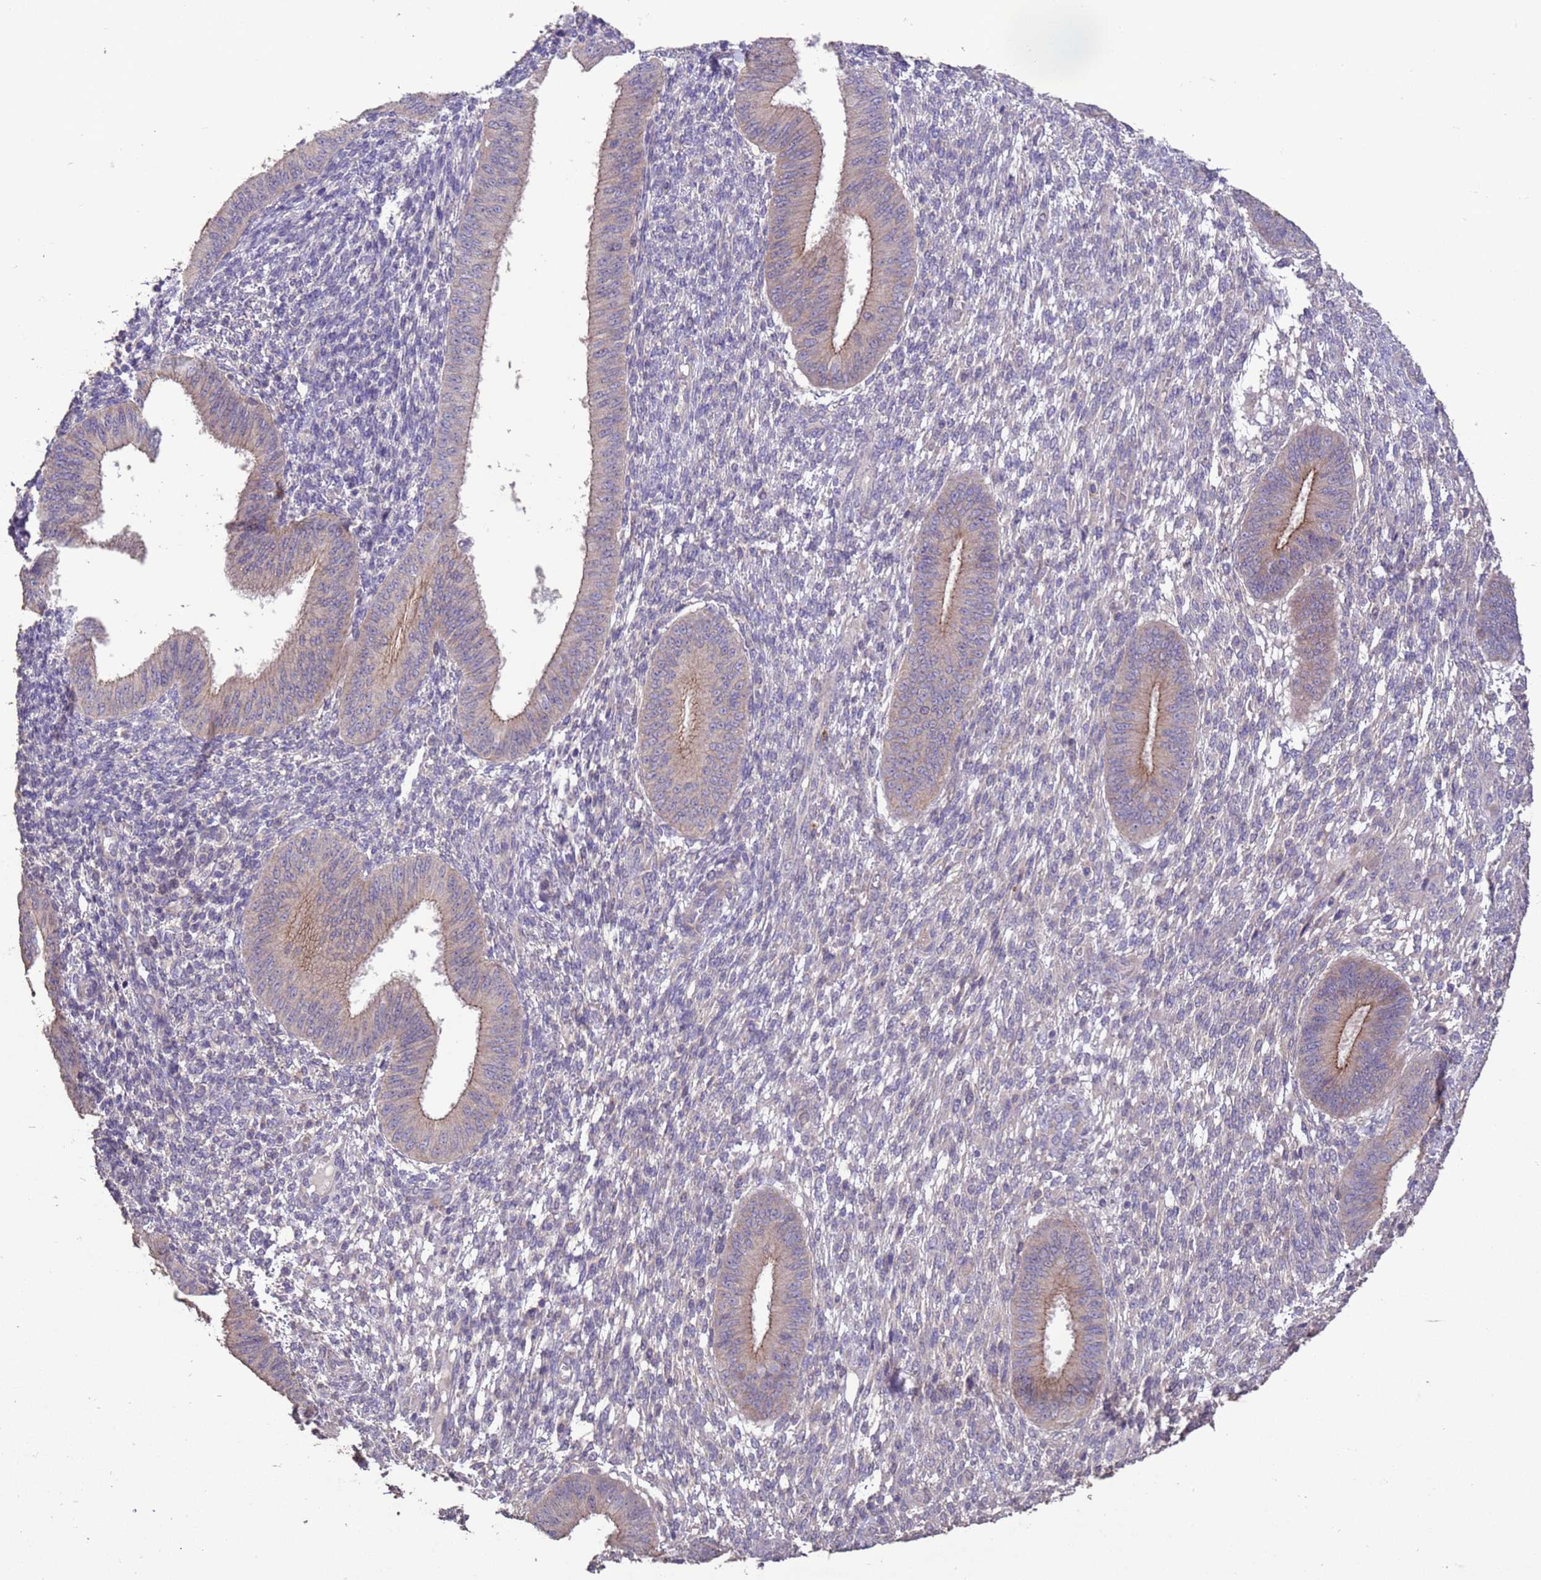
{"staining": {"intensity": "negative", "quantity": "none", "location": "none"}, "tissue": "endometrium", "cell_type": "Cells in endometrial stroma", "image_type": "normal", "snomed": [{"axis": "morphology", "description": "Normal tissue, NOS"}, {"axis": "topography", "description": "Endometrium"}], "caption": "The histopathology image demonstrates no staining of cells in endometrial stroma in unremarkable endometrium.", "gene": "SLC9B2", "patient": {"sex": "female", "age": 49}}